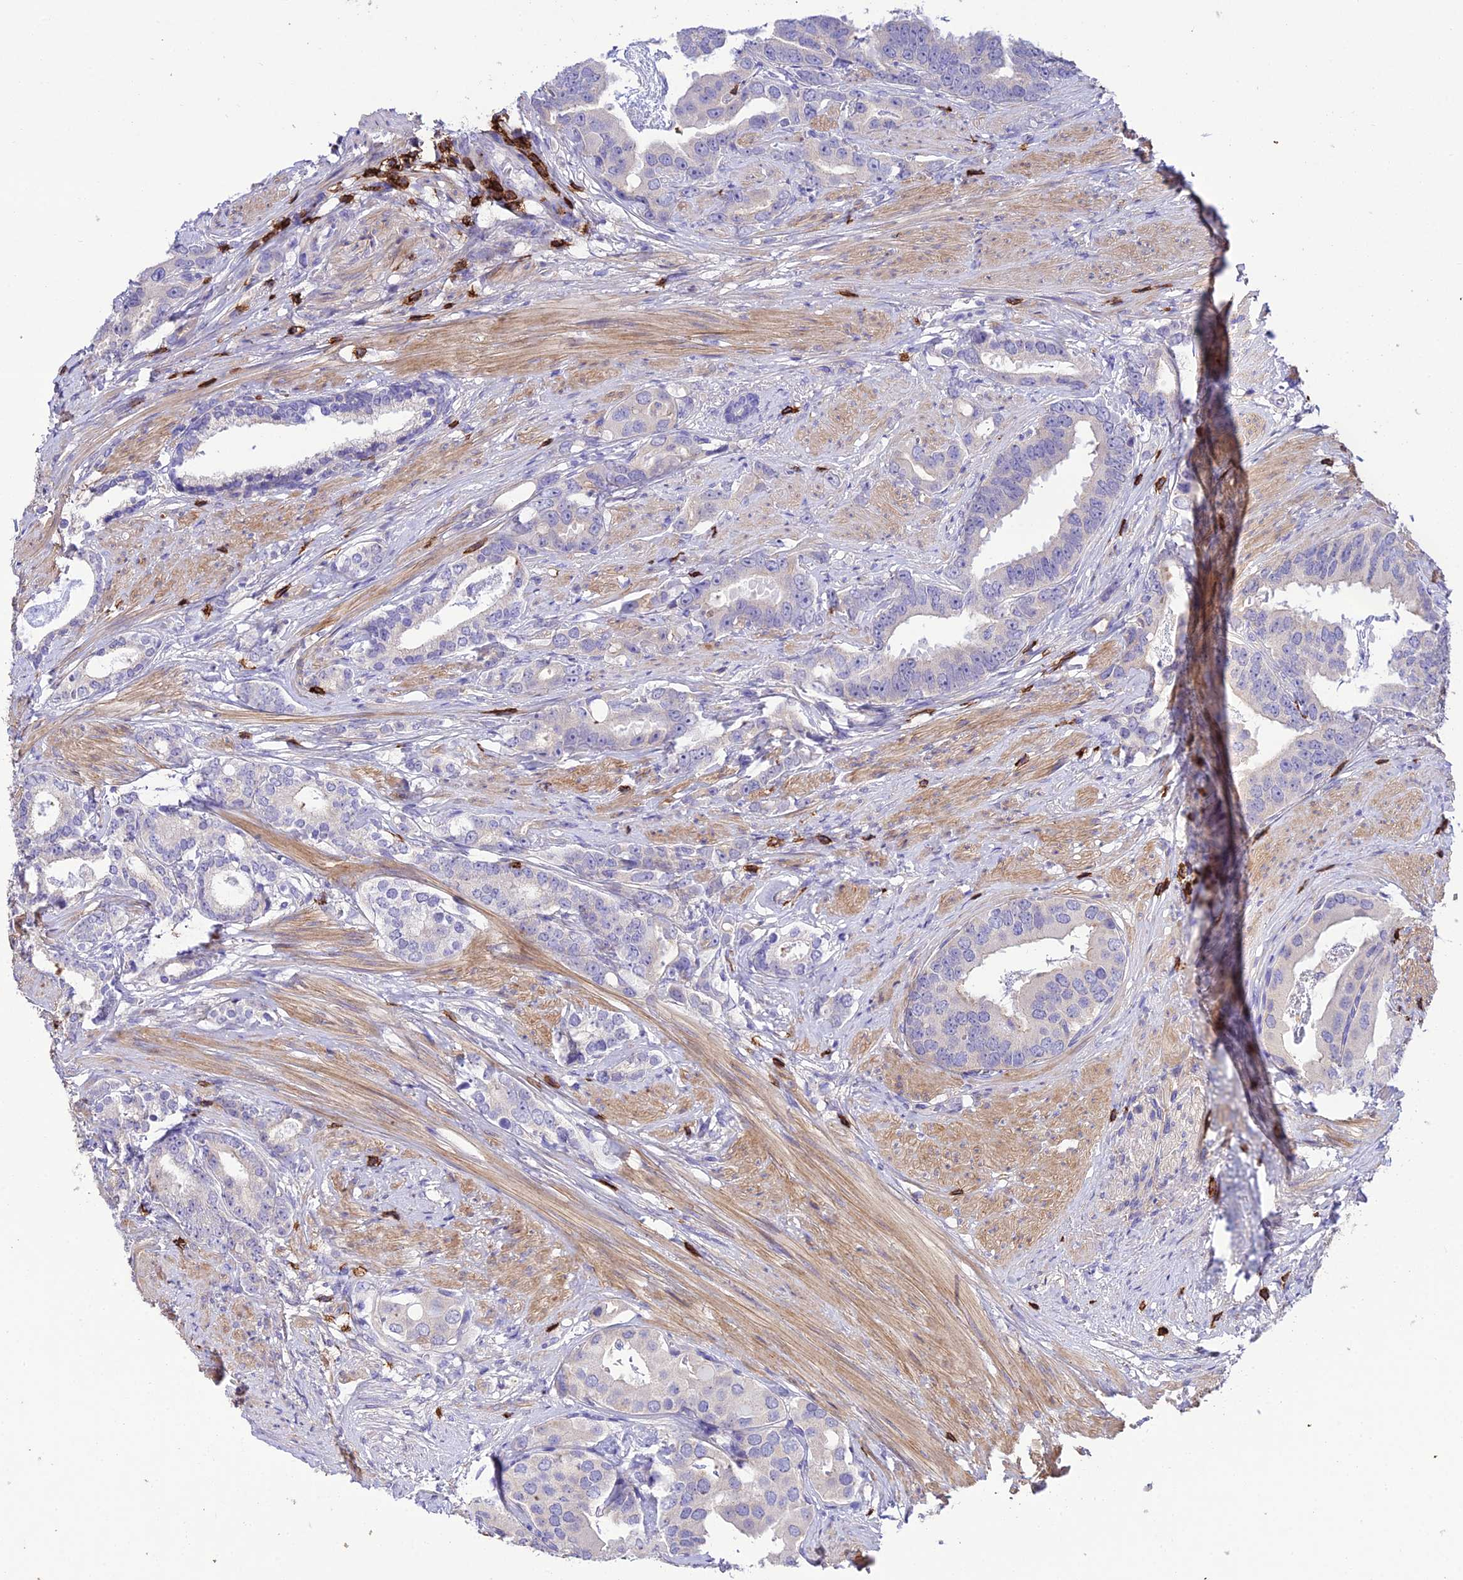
{"staining": {"intensity": "negative", "quantity": "none", "location": "none"}, "tissue": "prostate cancer", "cell_type": "Tumor cells", "image_type": "cancer", "snomed": [{"axis": "morphology", "description": "Adenocarcinoma, Low grade"}, {"axis": "topography", "description": "Prostate"}], "caption": "DAB (3,3'-diaminobenzidine) immunohistochemical staining of human prostate cancer reveals no significant staining in tumor cells. (Brightfield microscopy of DAB (3,3'-diaminobenzidine) immunohistochemistry (IHC) at high magnification).", "gene": "PTPRCAP", "patient": {"sex": "male", "age": 71}}